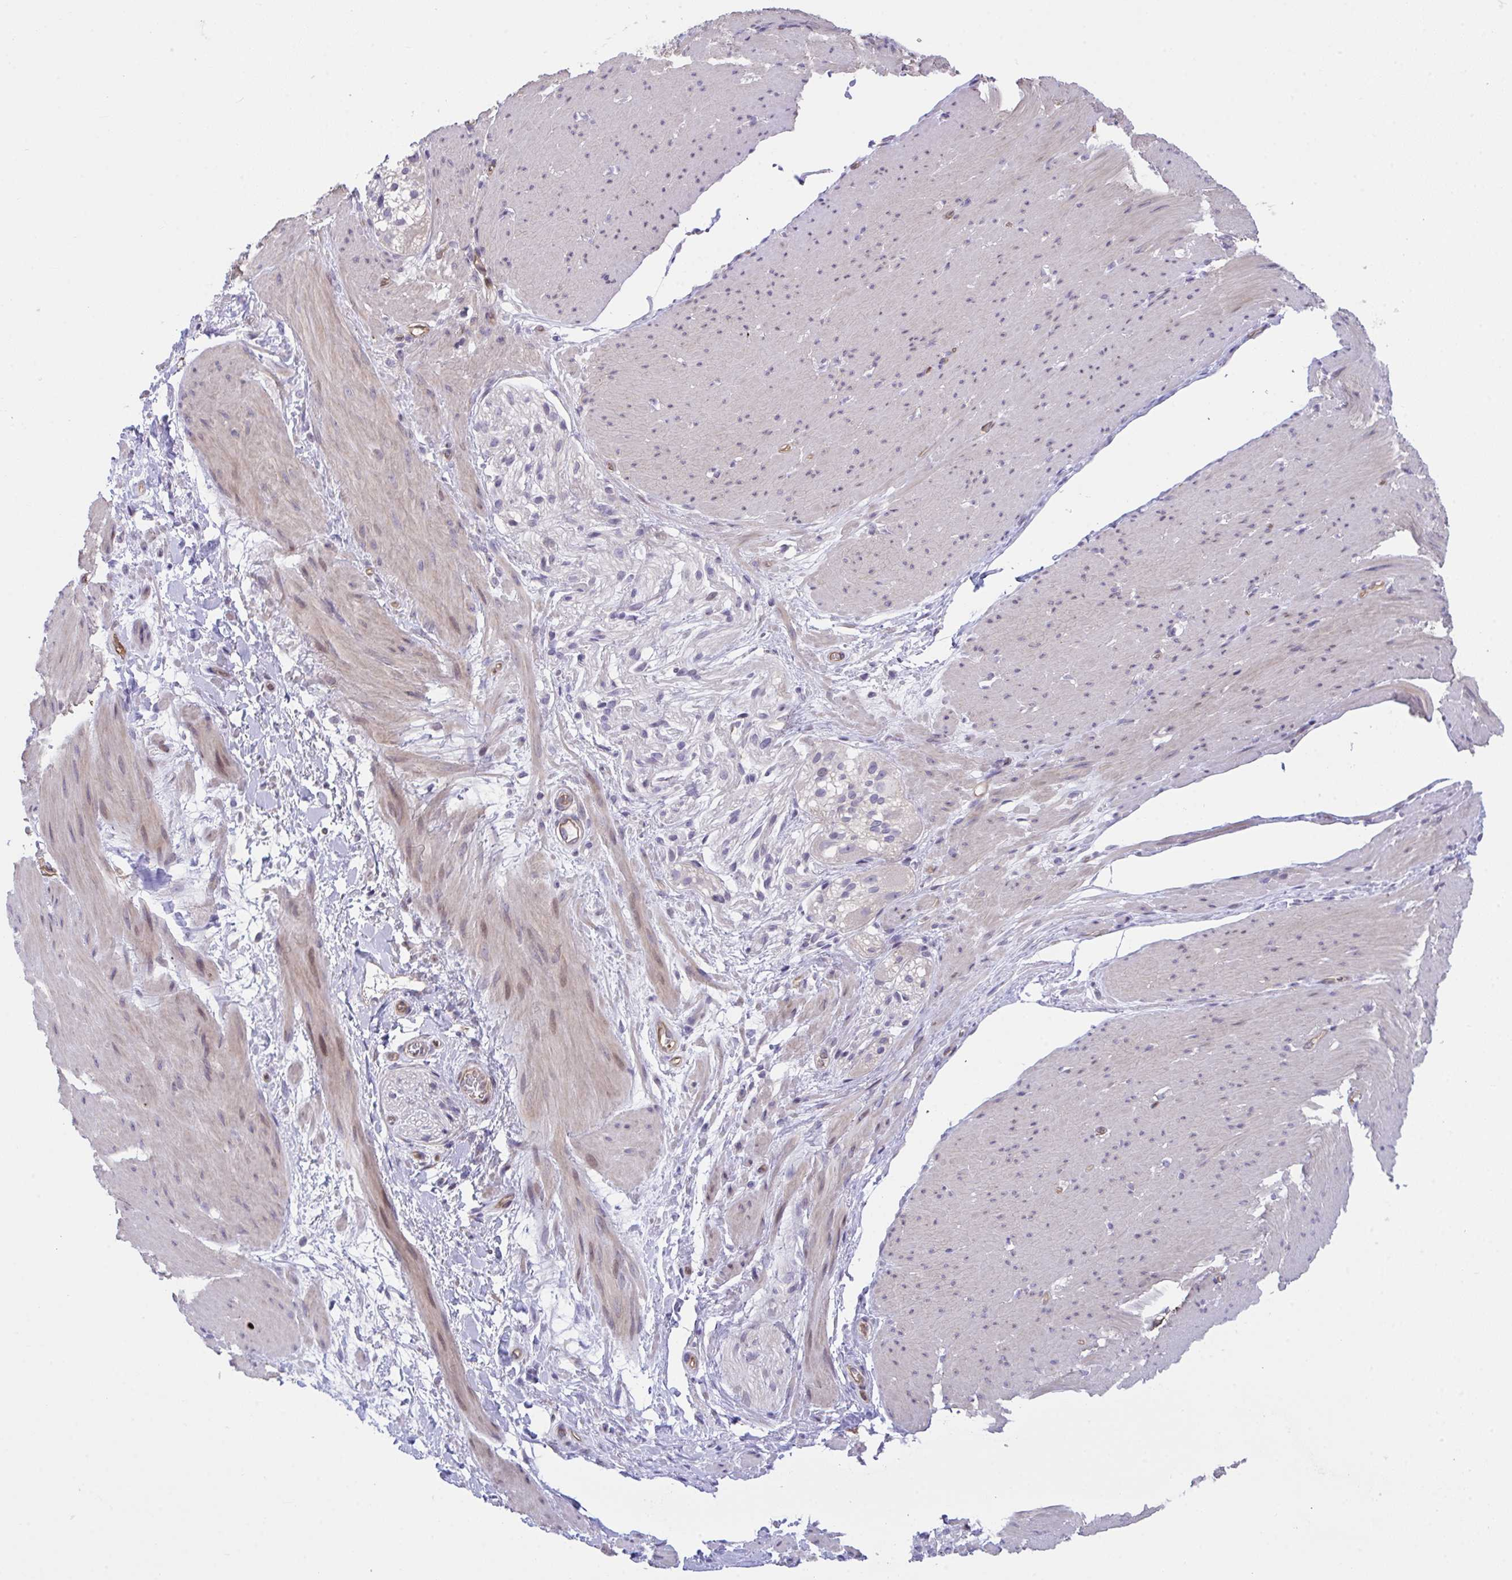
{"staining": {"intensity": "weak", "quantity": "<25%", "location": "cytoplasmic/membranous,nuclear"}, "tissue": "smooth muscle", "cell_type": "Smooth muscle cells", "image_type": "normal", "snomed": [{"axis": "morphology", "description": "Normal tissue, NOS"}, {"axis": "topography", "description": "Smooth muscle"}, {"axis": "topography", "description": "Rectum"}], "caption": "Smooth muscle cells show no significant positivity in benign smooth muscle. Brightfield microscopy of immunohistochemistry (IHC) stained with DAB (3,3'-diaminobenzidine) (brown) and hematoxylin (blue), captured at high magnification.", "gene": "RHOXF1", "patient": {"sex": "male", "age": 53}}